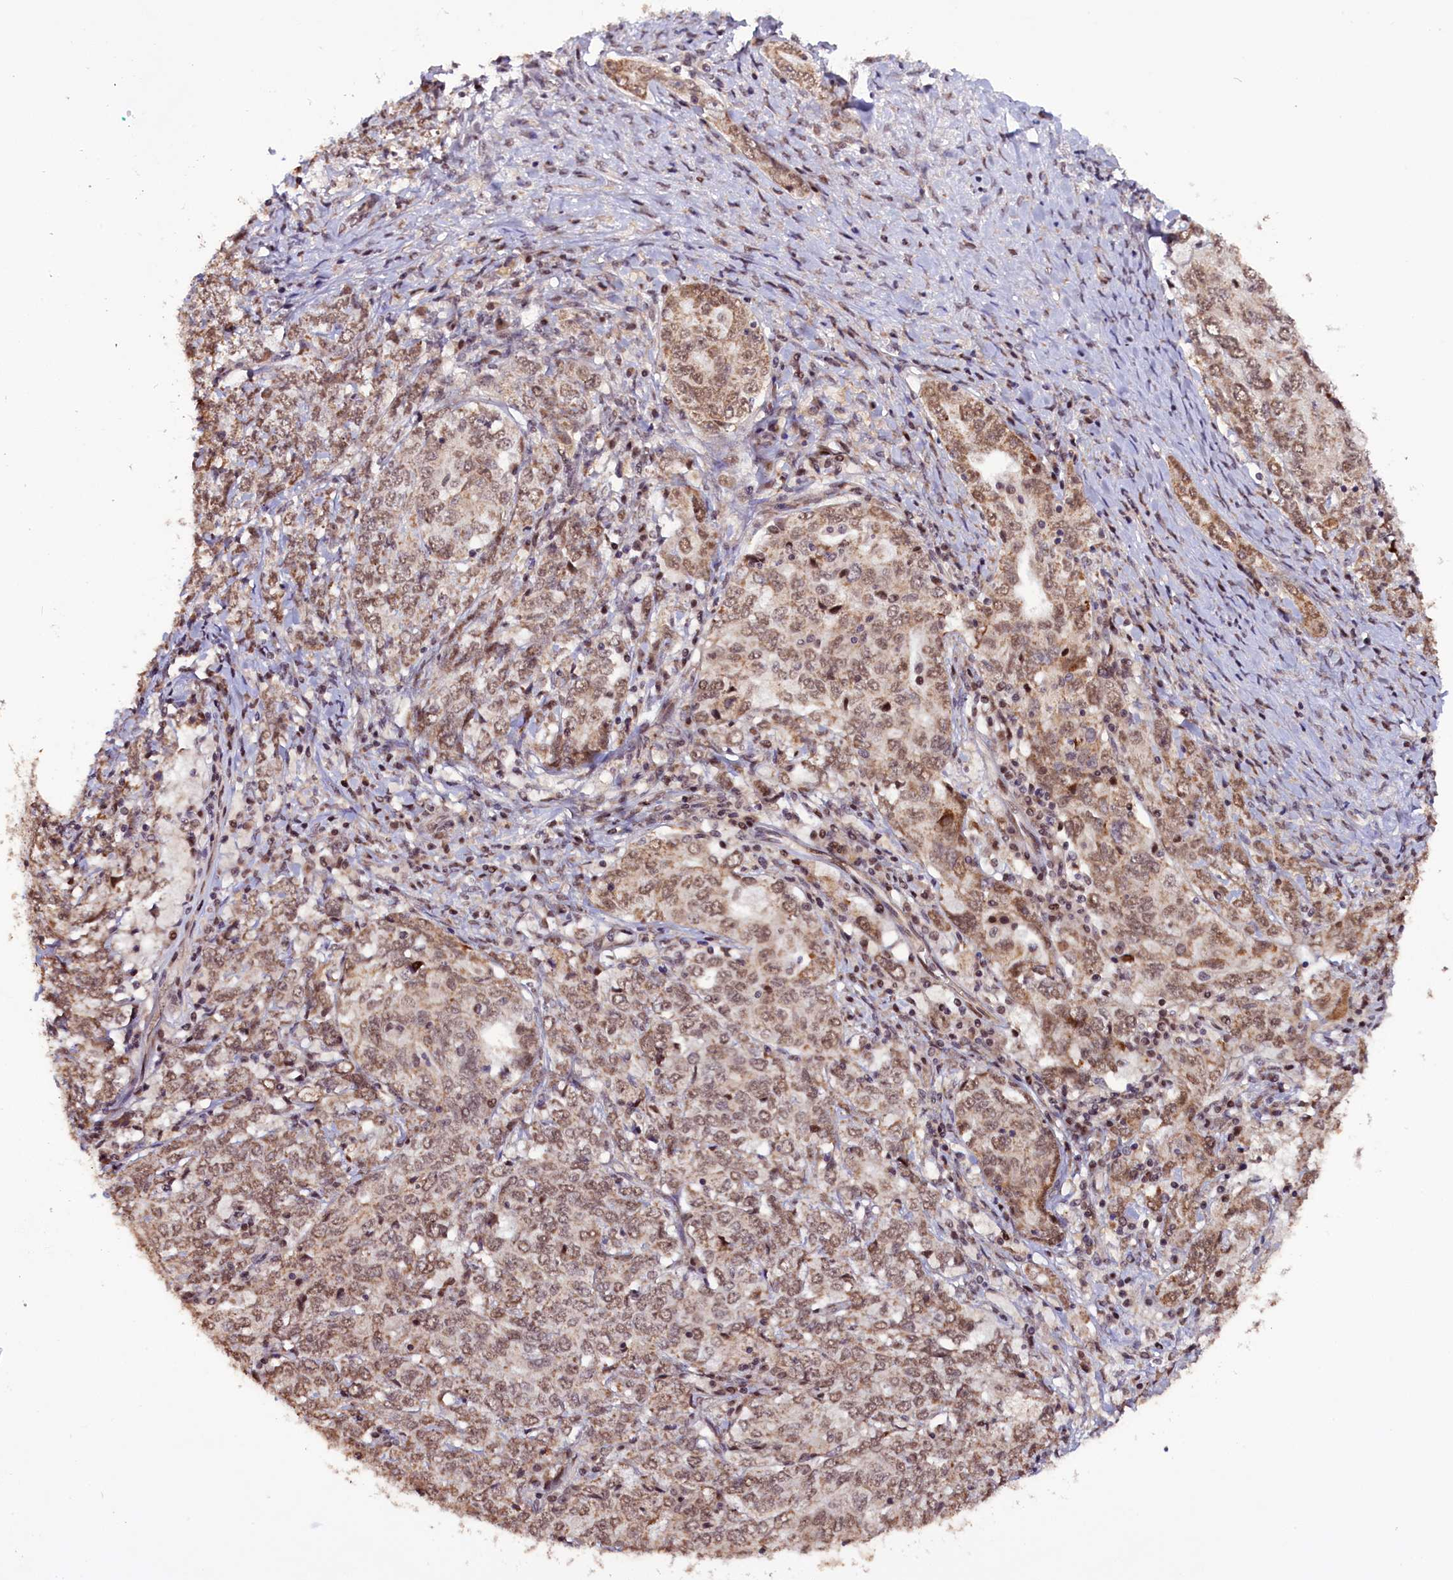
{"staining": {"intensity": "moderate", "quantity": ">75%", "location": "nuclear"}, "tissue": "ovarian cancer", "cell_type": "Tumor cells", "image_type": "cancer", "snomed": [{"axis": "morphology", "description": "Carcinoma, endometroid"}, {"axis": "topography", "description": "Ovary"}], "caption": "Protein staining of endometroid carcinoma (ovarian) tissue demonstrates moderate nuclear staining in about >75% of tumor cells. (Stains: DAB in brown, nuclei in blue, Microscopy: brightfield microscopy at high magnification).", "gene": "RPUSD2", "patient": {"sex": "female", "age": 62}}